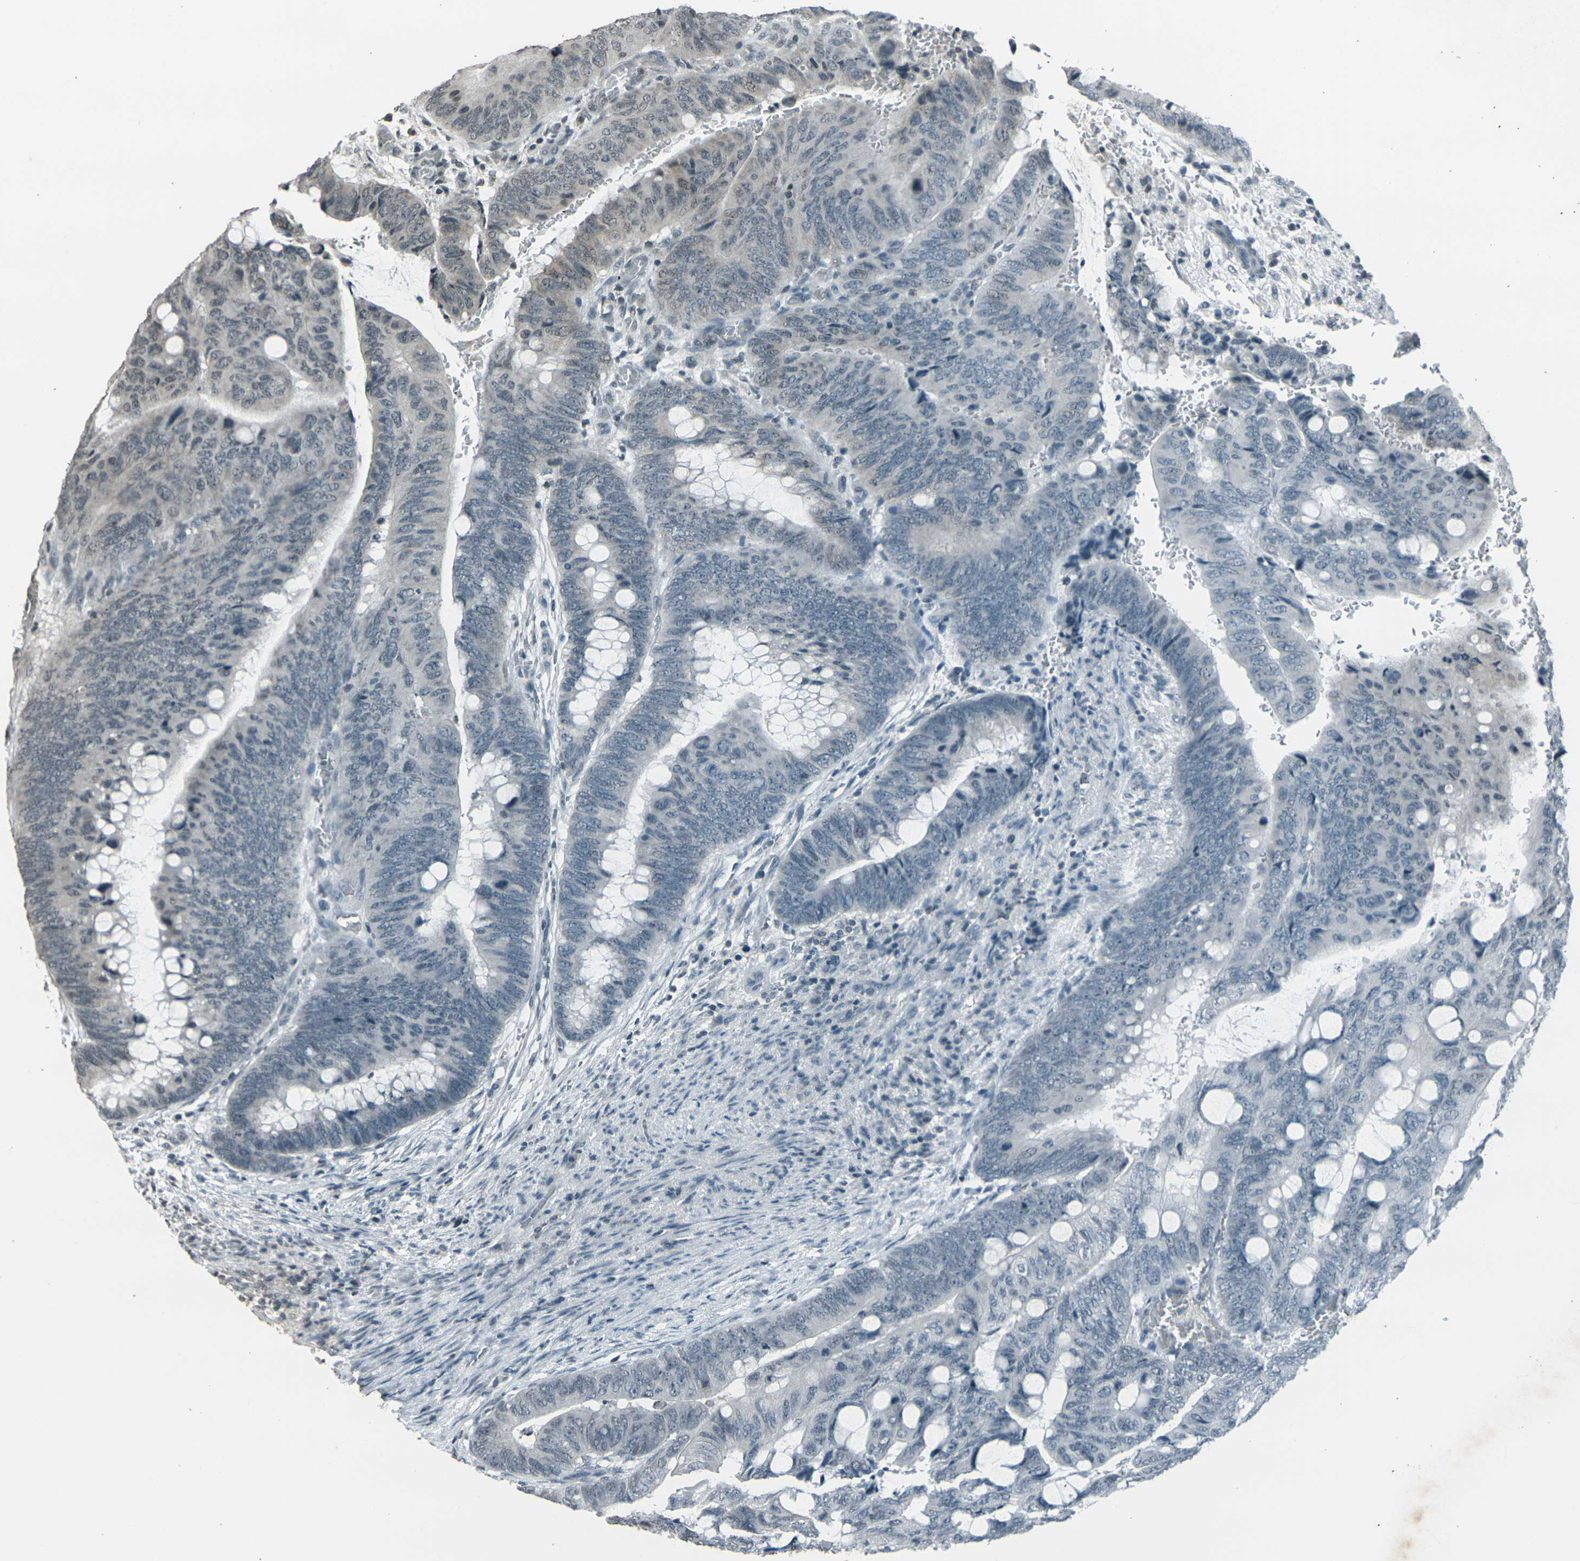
{"staining": {"intensity": "weak", "quantity": "<25%", "location": "nuclear"}, "tissue": "colorectal cancer", "cell_type": "Tumor cells", "image_type": "cancer", "snomed": [{"axis": "morphology", "description": "Normal tissue, NOS"}, {"axis": "morphology", "description": "Adenocarcinoma, NOS"}, {"axis": "topography", "description": "Rectum"}, {"axis": "topography", "description": "Peripheral nerve tissue"}], "caption": "Immunohistochemistry (IHC) of colorectal cancer (adenocarcinoma) demonstrates no expression in tumor cells.", "gene": "PRPF8", "patient": {"sex": "male", "age": 92}}